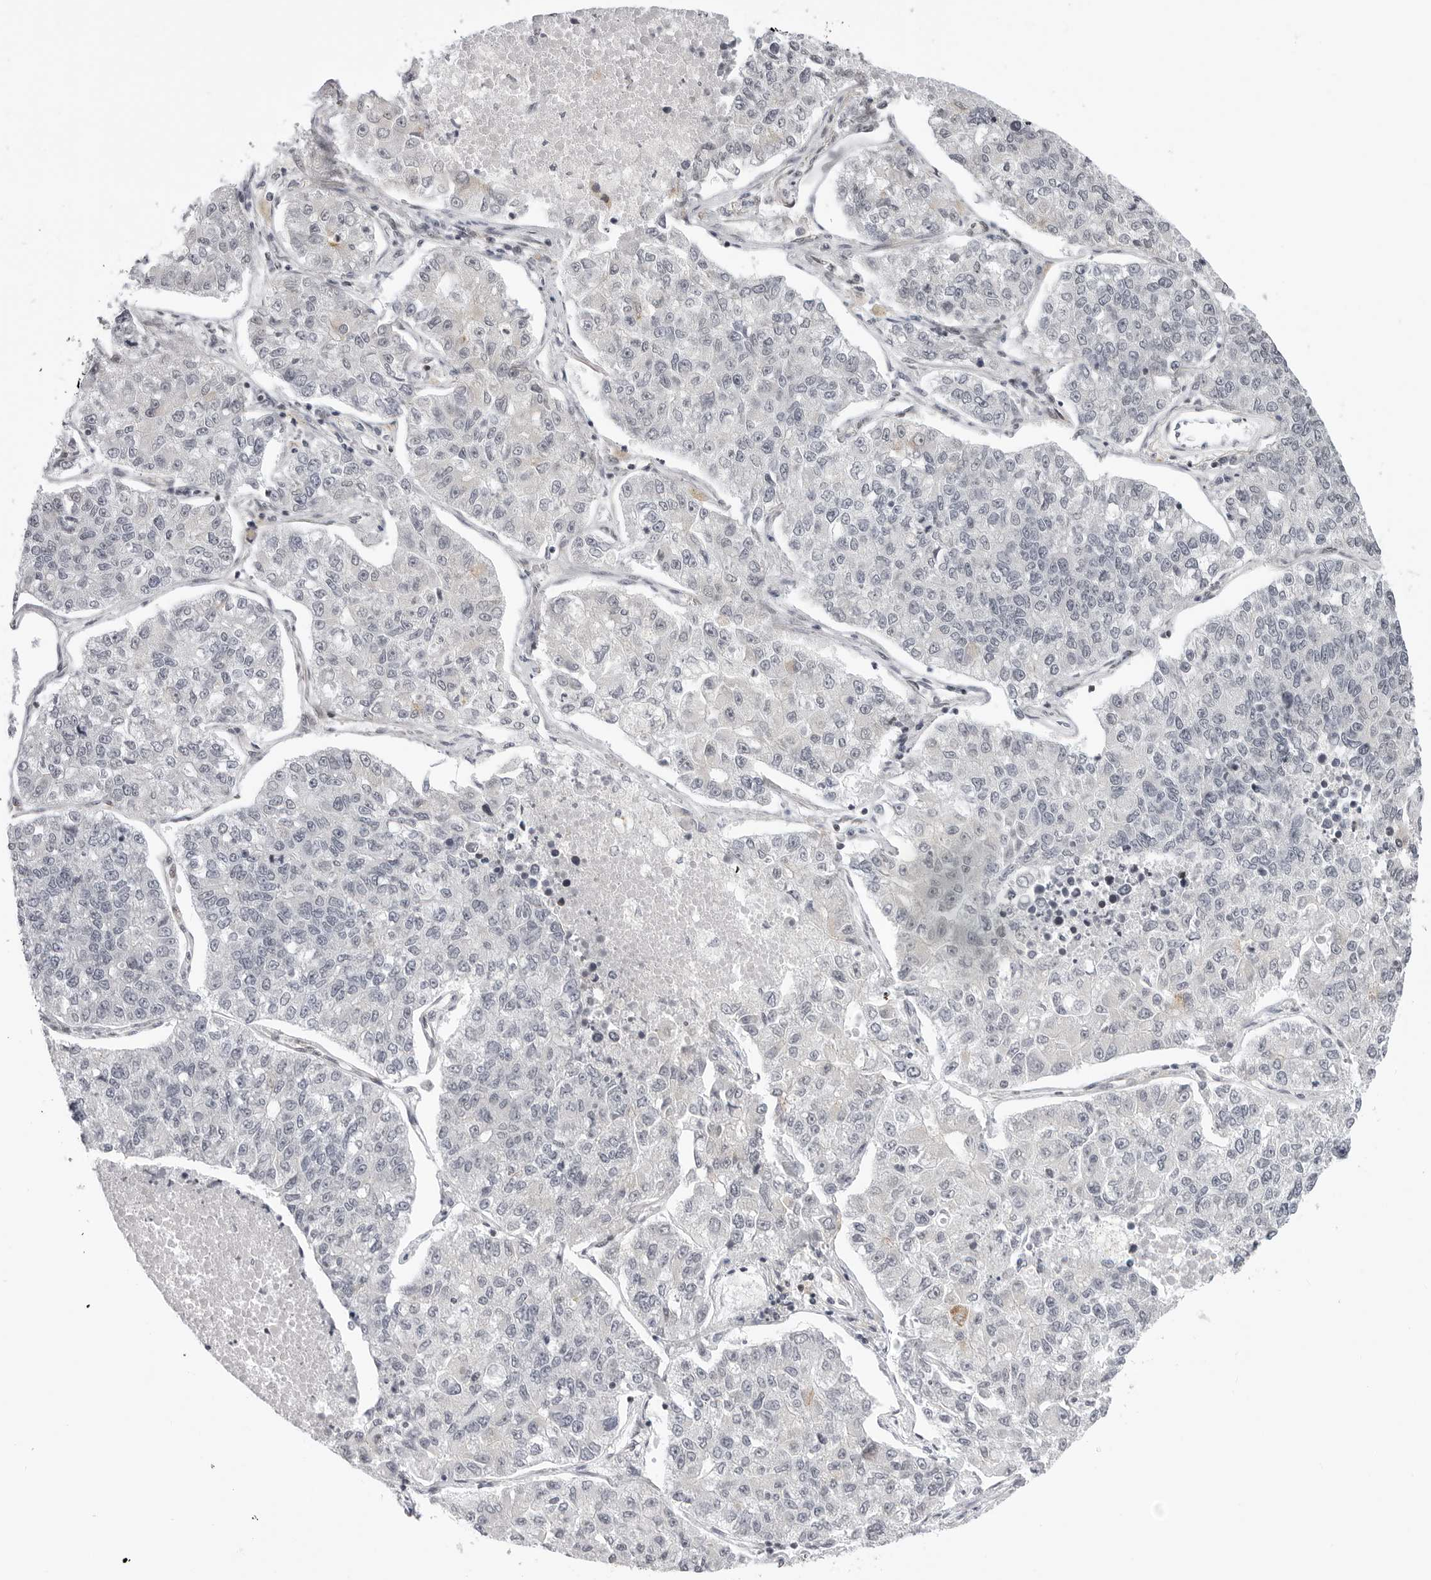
{"staining": {"intensity": "negative", "quantity": "none", "location": "none"}, "tissue": "lung cancer", "cell_type": "Tumor cells", "image_type": "cancer", "snomed": [{"axis": "morphology", "description": "Adenocarcinoma, NOS"}, {"axis": "topography", "description": "Lung"}], "caption": "IHC histopathology image of neoplastic tissue: lung cancer stained with DAB displays no significant protein staining in tumor cells. The staining was performed using DAB (3,3'-diaminobenzidine) to visualize the protein expression in brown, while the nuclei were stained in blue with hematoxylin (Magnification: 20x).", "gene": "C8orf33", "patient": {"sex": "male", "age": 49}}